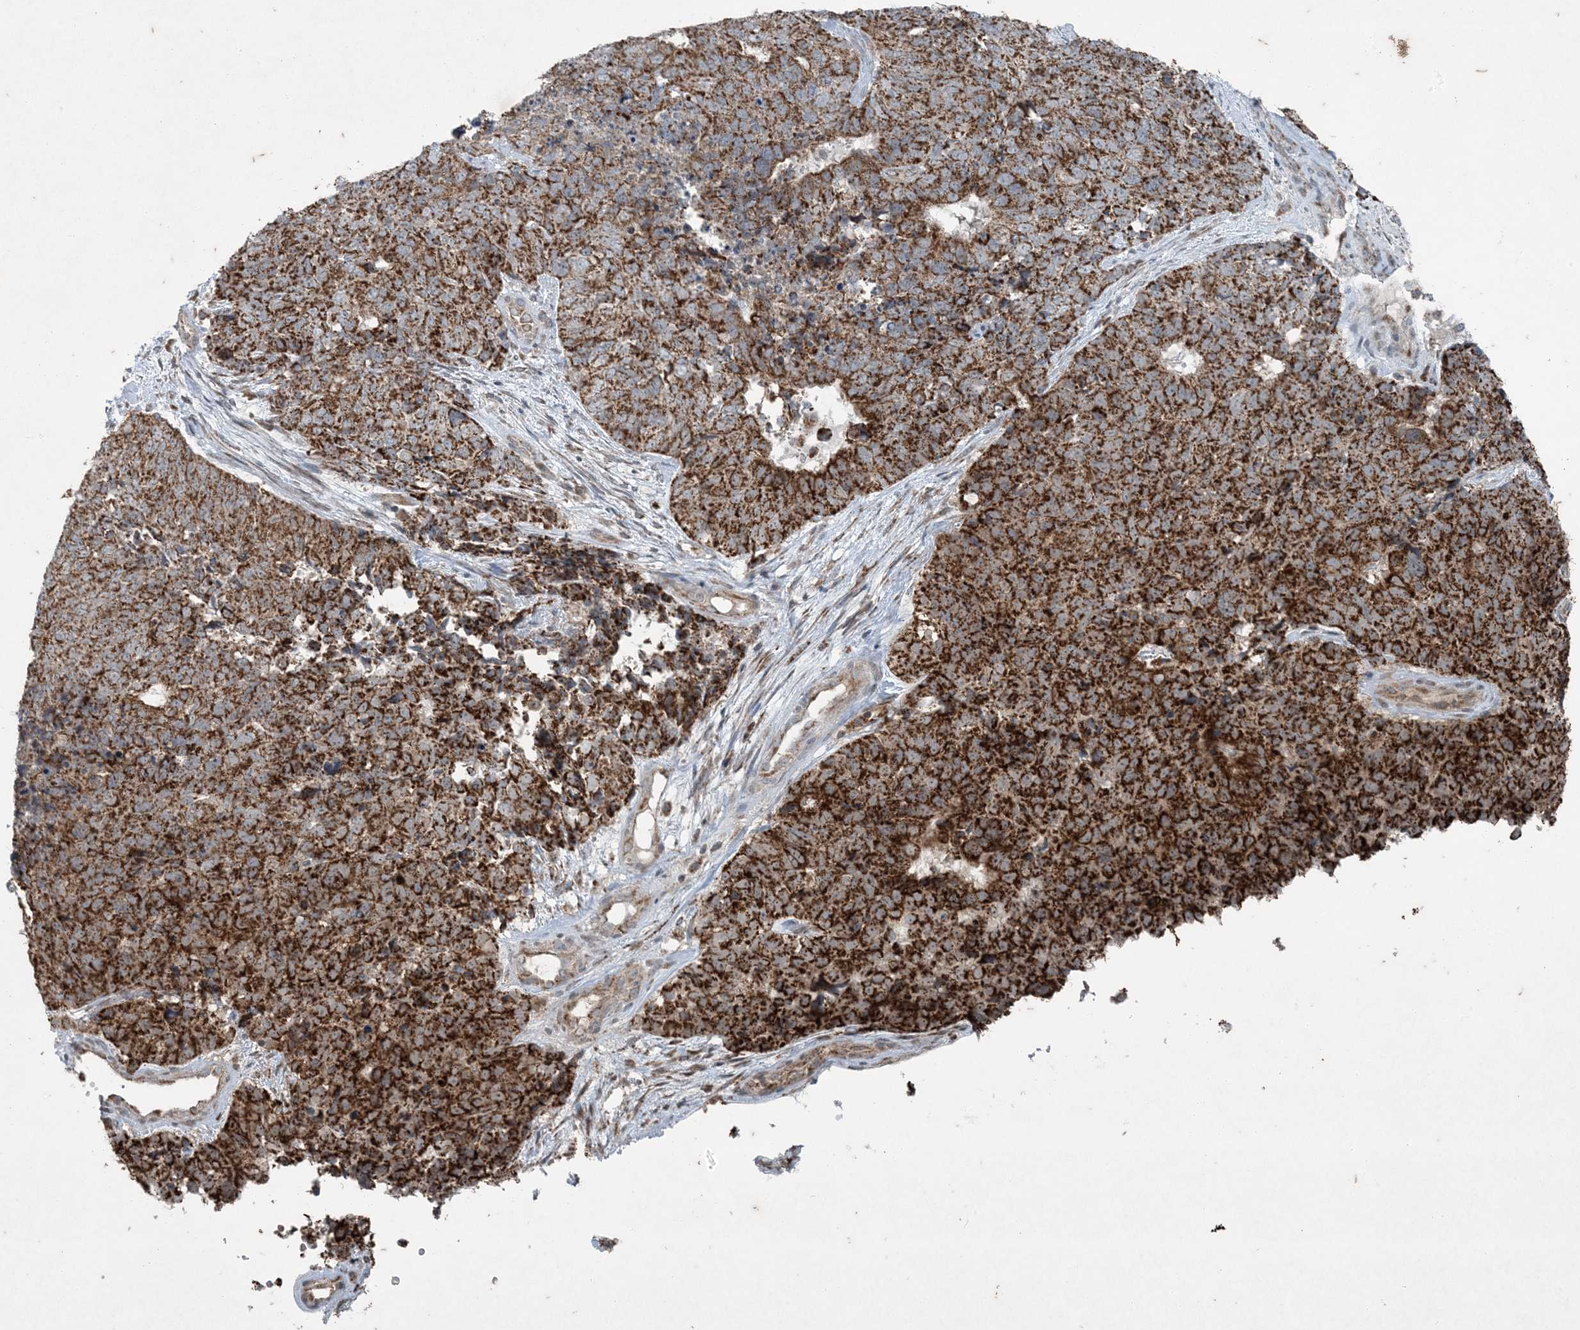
{"staining": {"intensity": "strong", "quantity": ">75%", "location": "cytoplasmic/membranous"}, "tissue": "cervical cancer", "cell_type": "Tumor cells", "image_type": "cancer", "snomed": [{"axis": "morphology", "description": "Squamous cell carcinoma, NOS"}, {"axis": "topography", "description": "Cervix"}], "caption": "Protein positivity by IHC displays strong cytoplasmic/membranous expression in about >75% of tumor cells in cervical cancer.", "gene": "PC", "patient": {"sex": "female", "age": 63}}